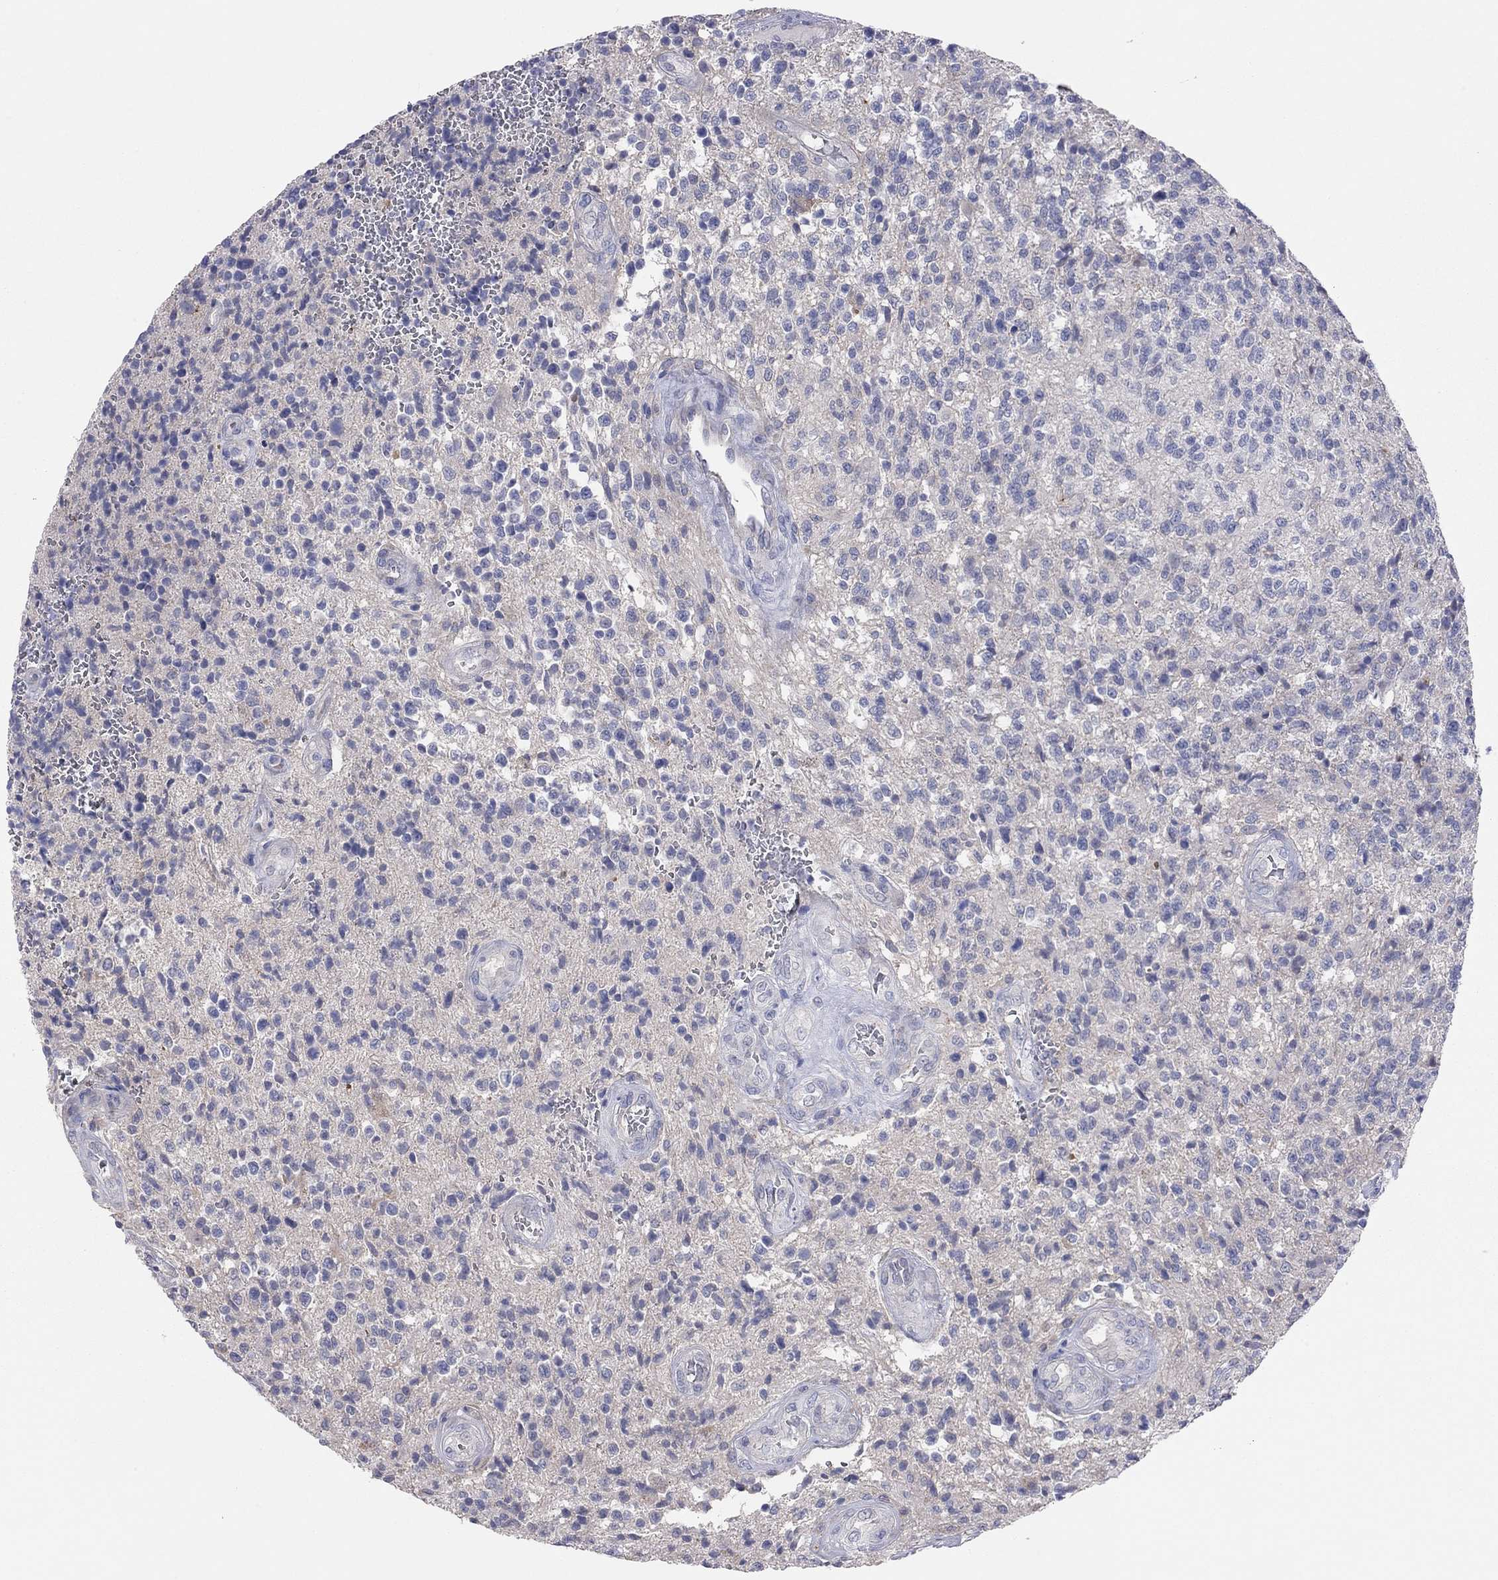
{"staining": {"intensity": "negative", "quantity": "none", "location": "none"}, "tissue": "glioma", "cell_type": "Tumor cells", "image_type": "cancer", "snomed": [{"axis": "morphology", "description": "Glioma, malignant, High grade"}, {"axis": "topography", "description": "Brain"}], "caption": "The micrograph reveals no staining of tumor cells in glioma.", "gene": "KCNB1", "patient": {"sex": "male", "age": 56}}